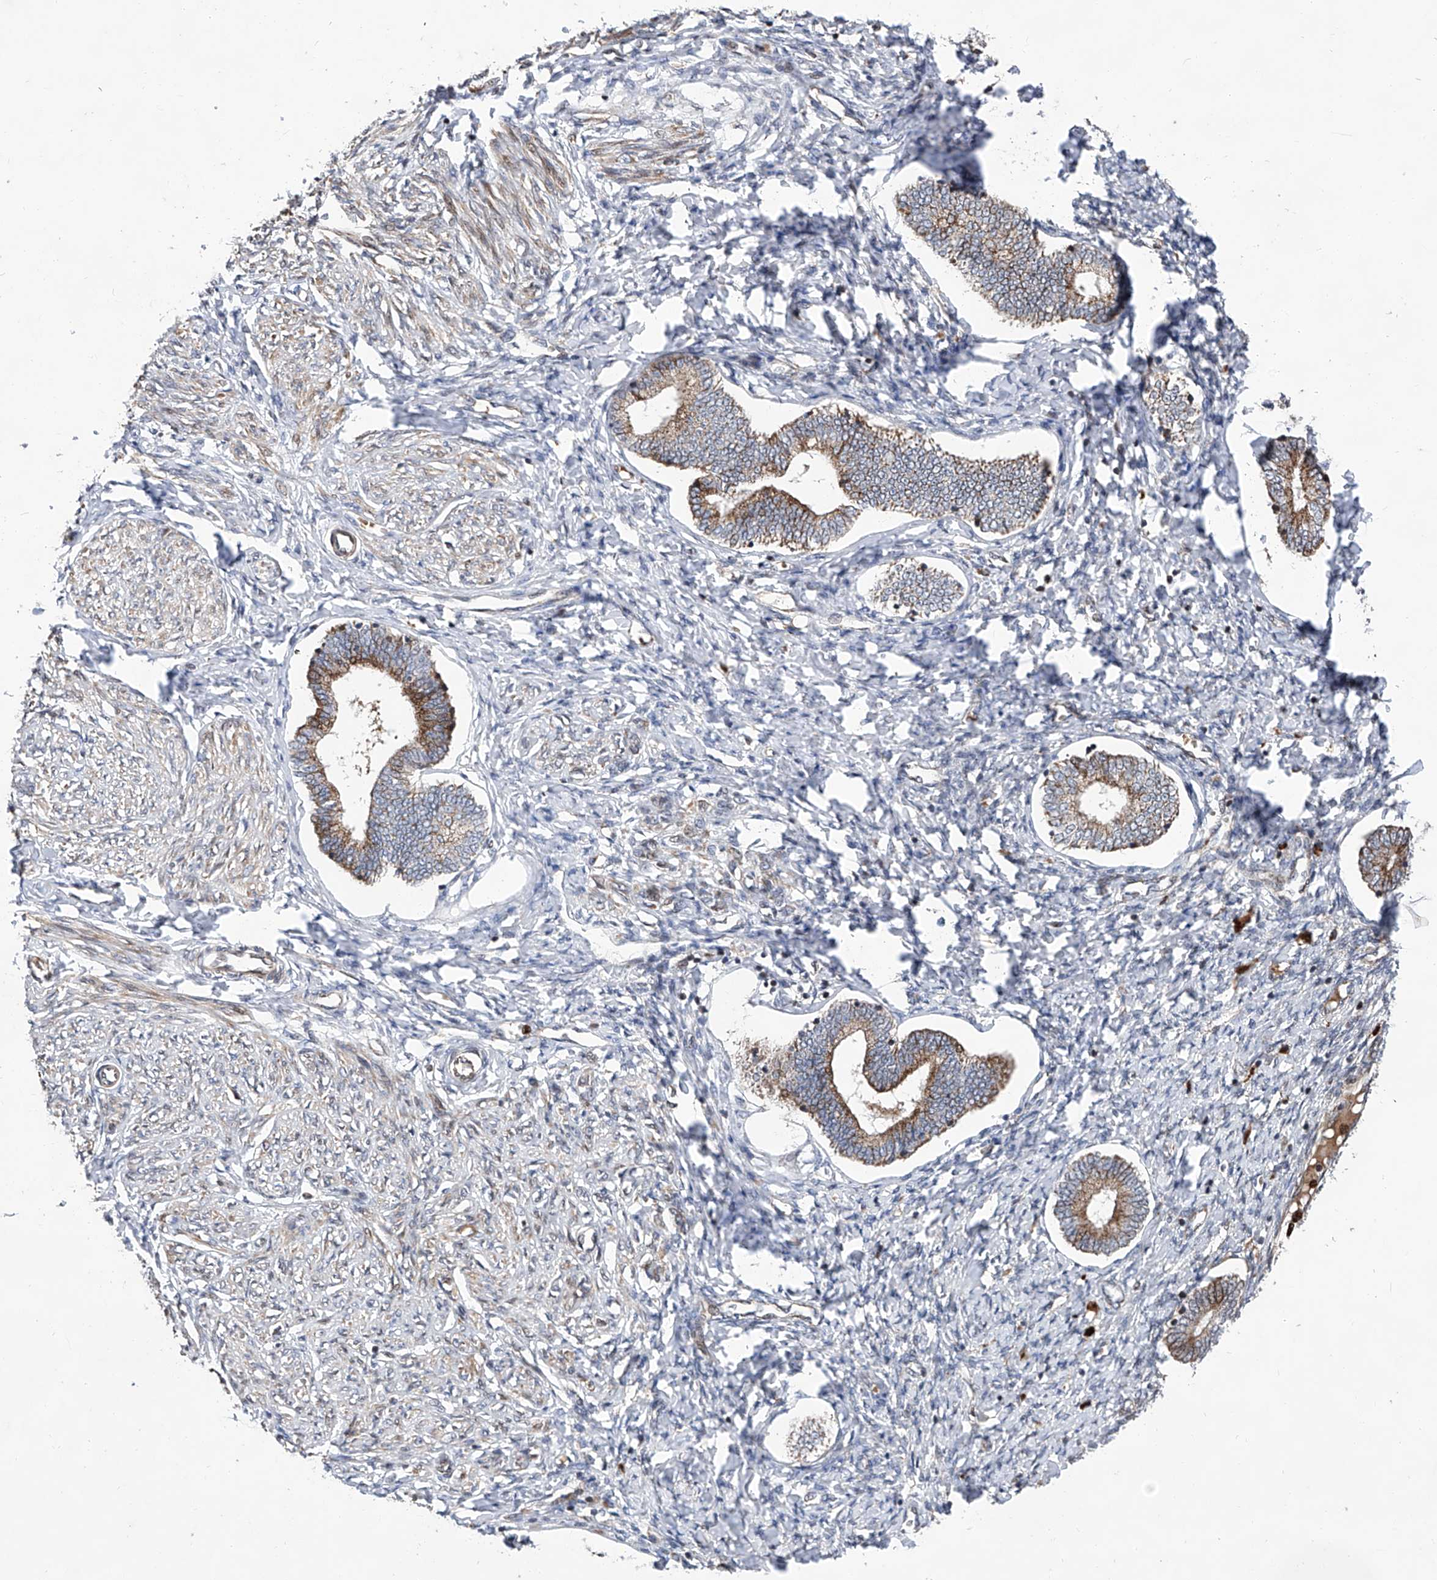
{"staining": {"intensity": "moderate", "quantity": "25%-75%", "location": "nuclear"}, "tissue": "endometrium", "cell_type": "Cells in endometrial stroma", "image_type": "normal", "snomed": [{"axis": "morphology", "description": "Normal tissue, NOS"}, {"axis": "topography", "description": "Endometrium"}], "caption": "Cells in endometrial stroma display moderate nuclear expression in about 25%-75% of cells in benign endometrium.", "gene": "FARP2", "patient": {"sex": "female", "age": 72}}